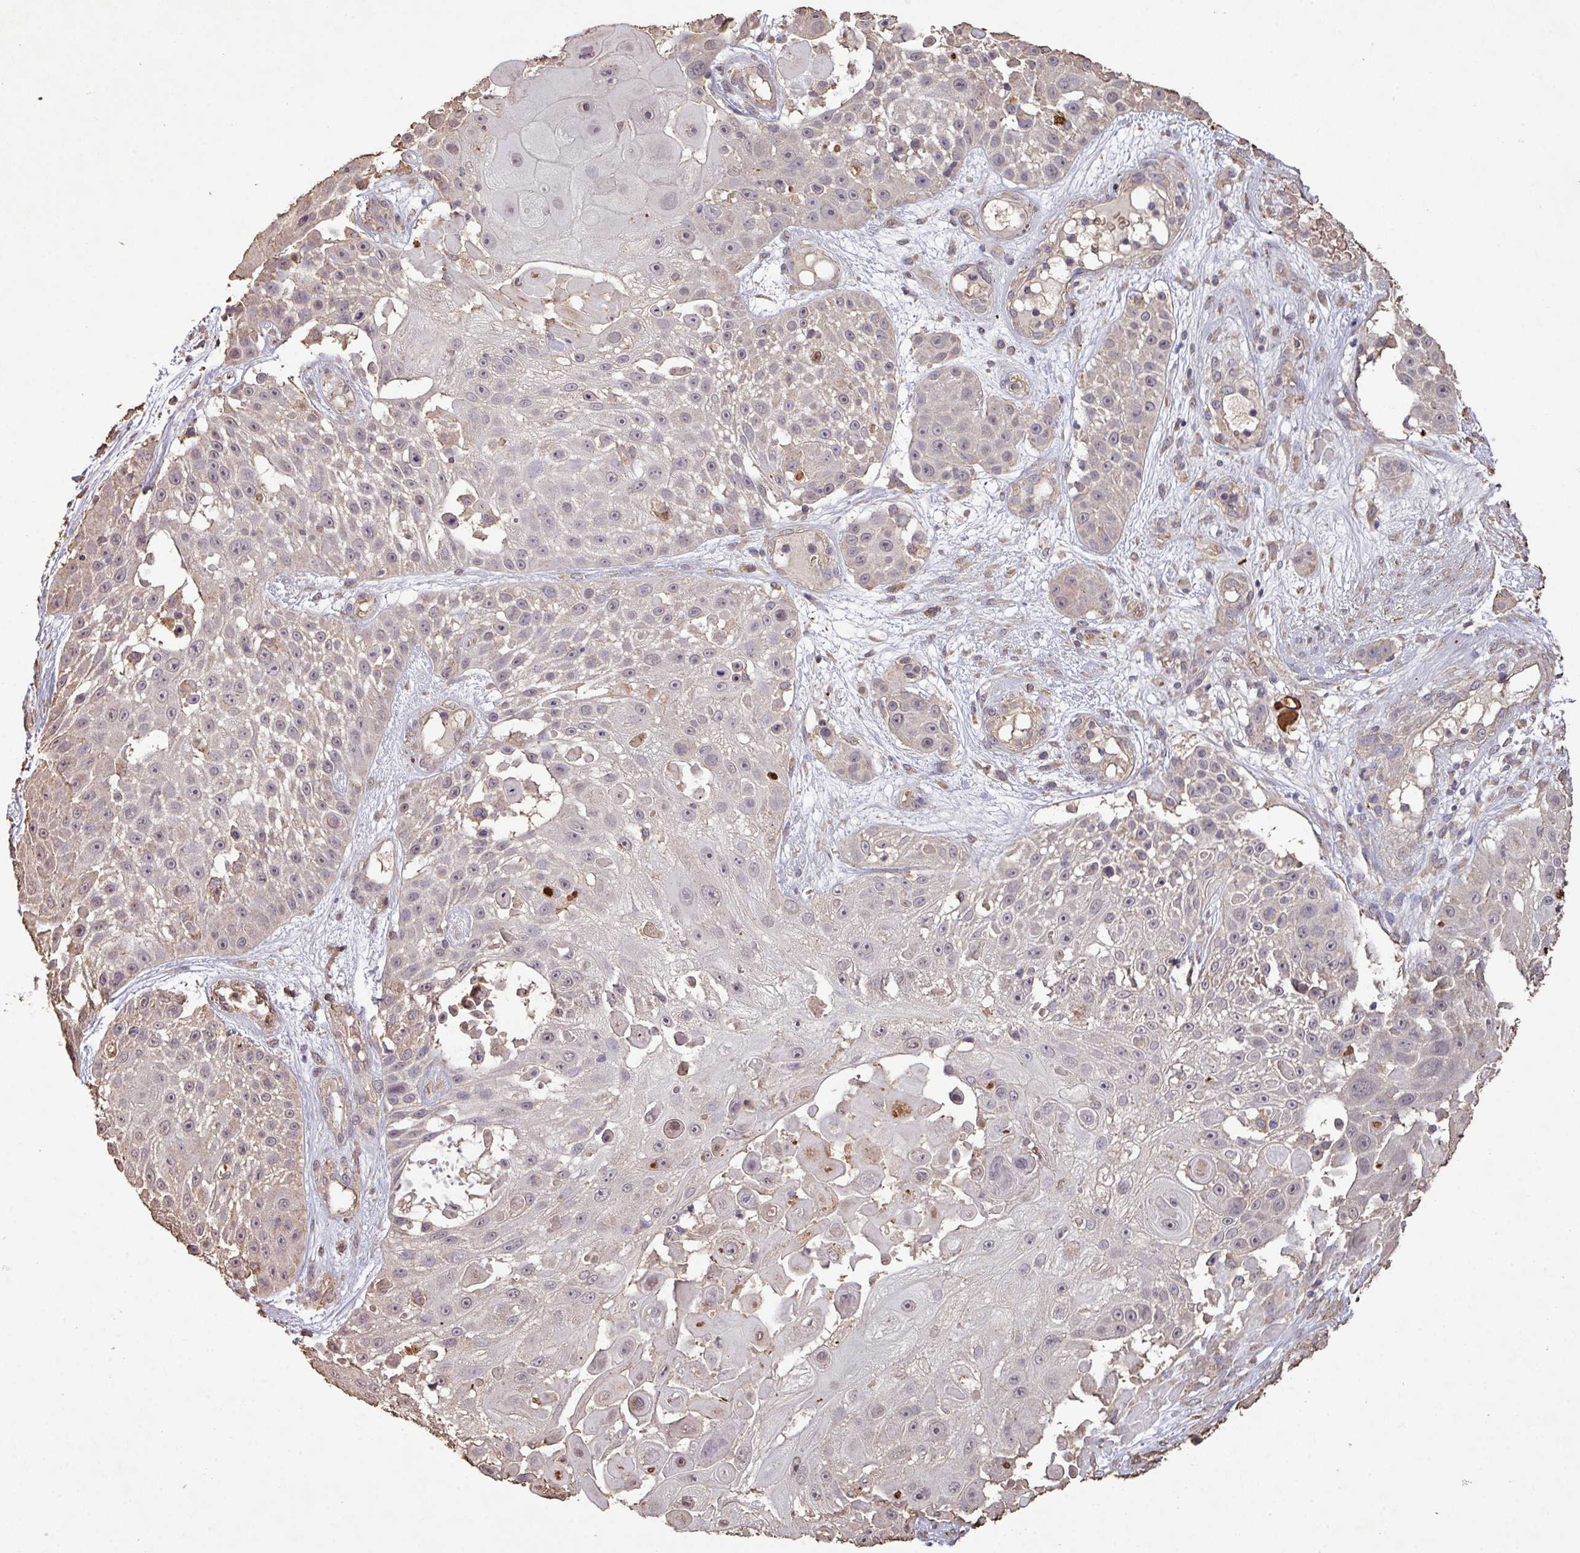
{"staining": {"intensity": "negative", "quantity": "none", "location": "none"}, "tissue": "skin cancer", "cell_type": "Tumor cells", "image_type": "cancer", "snomed": [{"axis": "morphology", "description": "Squamous cell carcinoma, NOS"}, {"axis": "topography", "description": "Skin"}], "caption": "IHC of human squamous cell carcinoma (skin) demonstrates no expression in tumor cells.", "gene": "CAMK2B", "patient": {"sex": "female", "age": 86}}